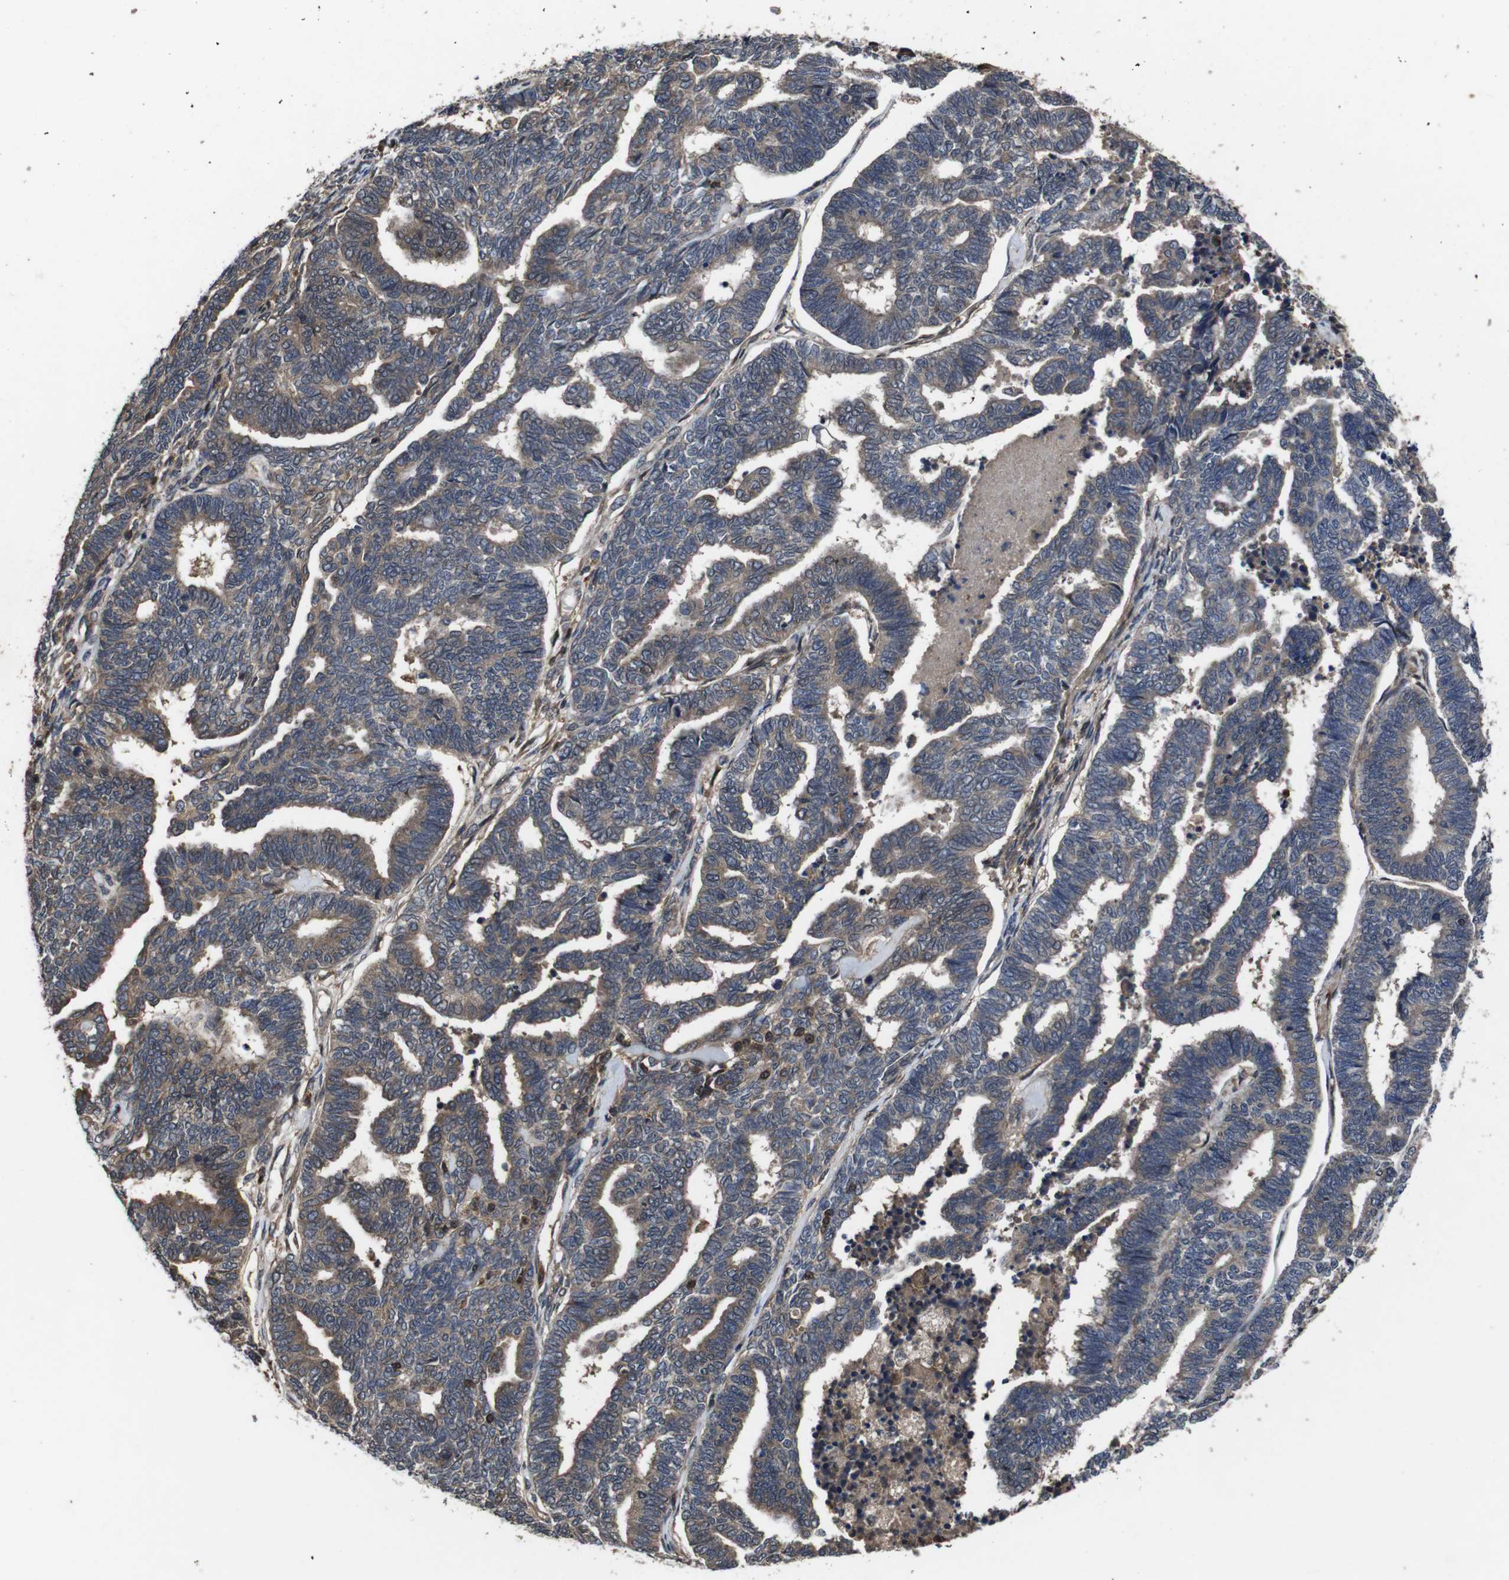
{"staining": {"intensity": "weak", "quantity": ">75%", "location": "cytoplasmic/membranous"}, "tissue": "endometrial cancer", "cell_type": "Tumor cells", "image_type": "cancer", "snomed": [{"axis": "morphology", "description": "Adenocarcinoma, NOS"}, {"axis": "topography", "description": "Endometrium"}], "caption": "Immunohistochemistry (IHC) of adenocarcinoma (endometrial) exhibits low levels of weak cytoplasmic/membranous expression in about >75% of tumor cells. The protein of interest is stained brown, and the nuclei are stained in blue (DAB (3,3'-diaminobenzidine) IHC with brightfield microscopy, high magnification).", "gene": "CXCL11", "patient": {"sex": "female", "age": 70}}